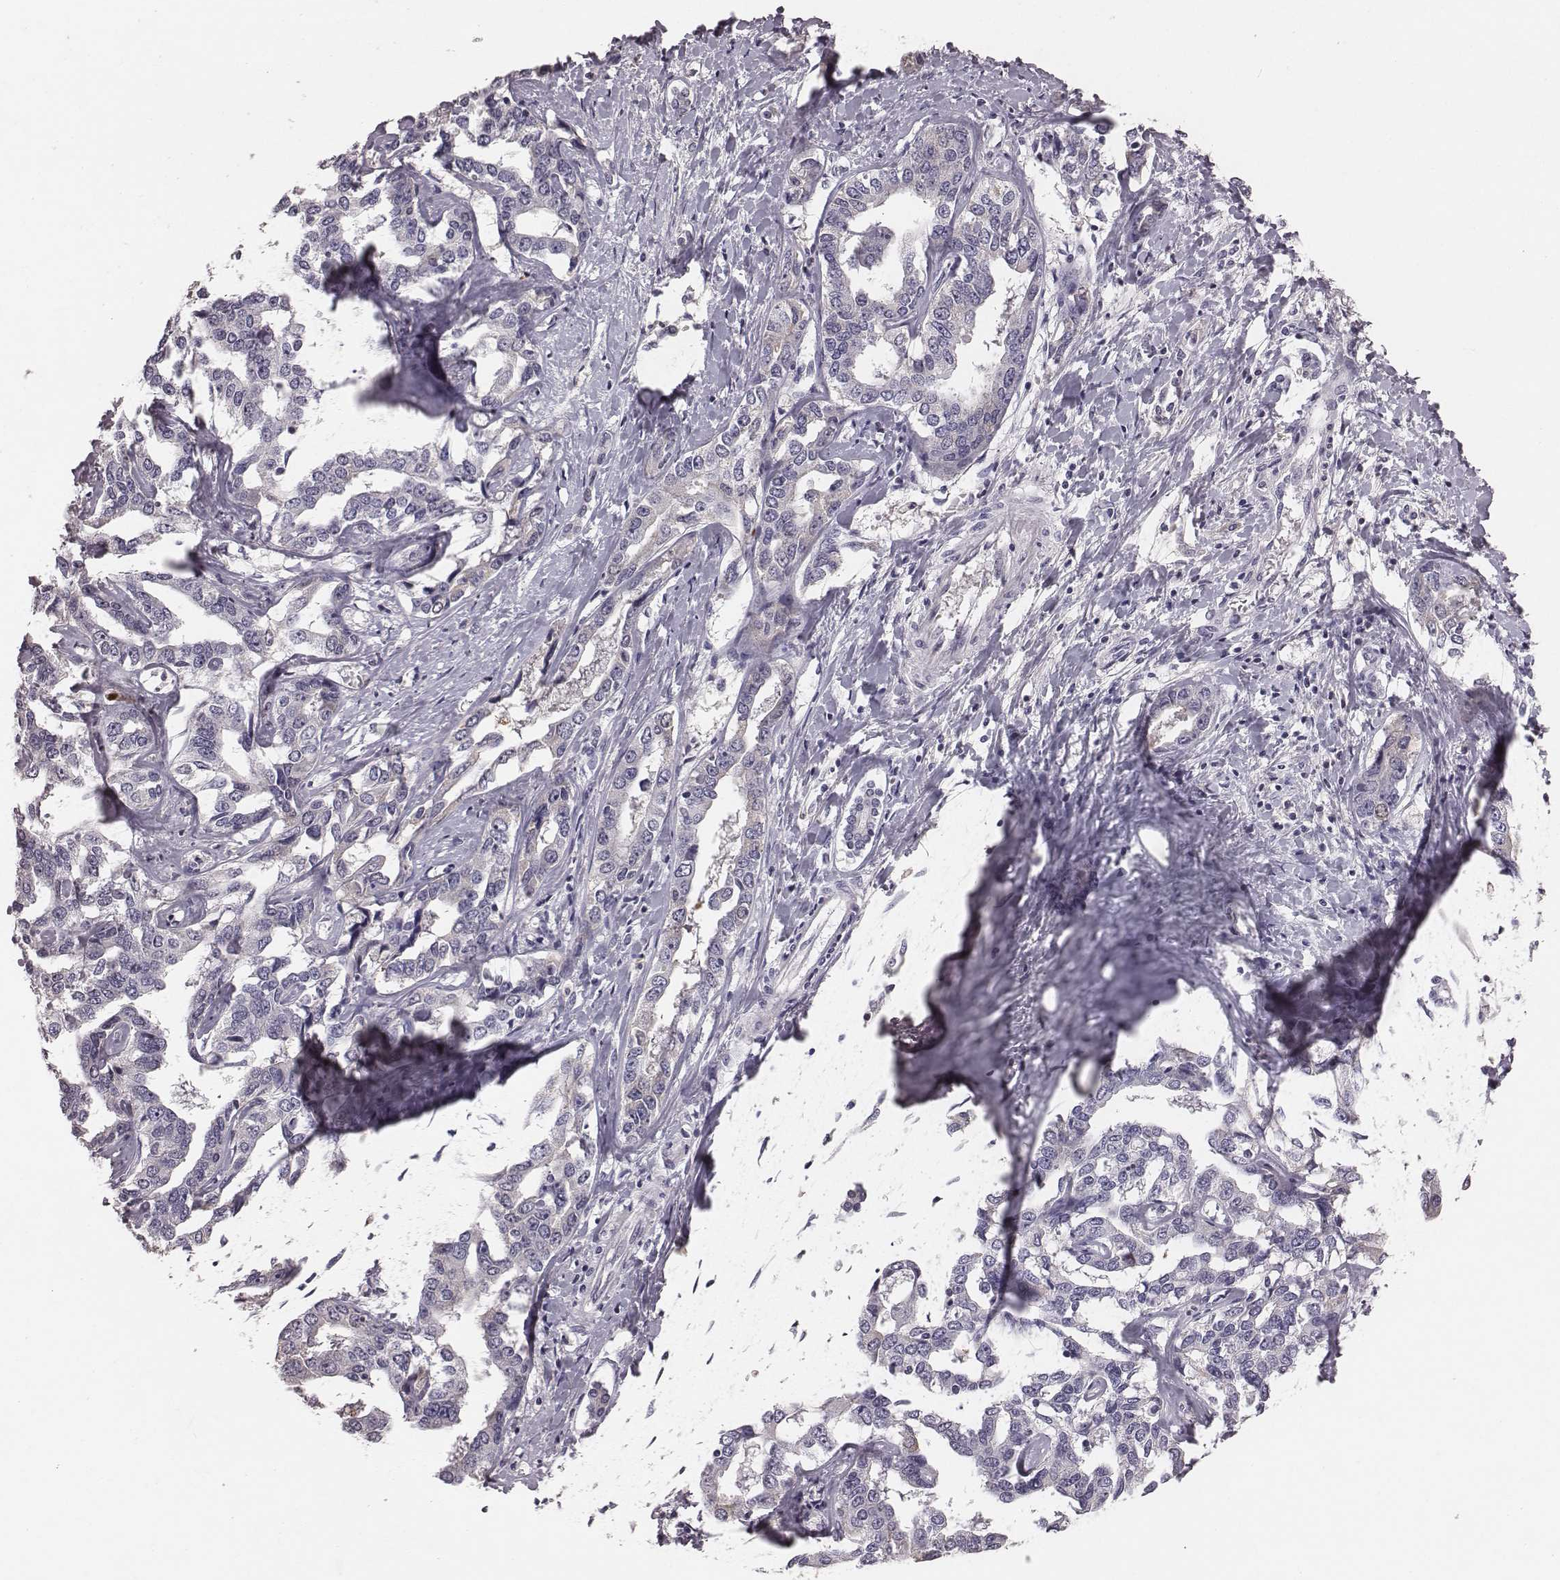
{"staining": {"intensity": "negative", "quantity": "none", "location": "none"}, "tissue": "liver cancer", "cell_type": "Tumor cells", "image_type": "cancer", "snomed": [{"axis": "morphology", "description": "Cholangiocarcinoma"}, {"axis": "topography", "description": "Liver"}], "caption": "DAB (3,3'-diaminobenzidine) immunohistochemical staining of liver cancer exhibits no significant expression in tumor cells.", "gene": "SMIM24", "patient": {"sex": "male", "age": 59}}